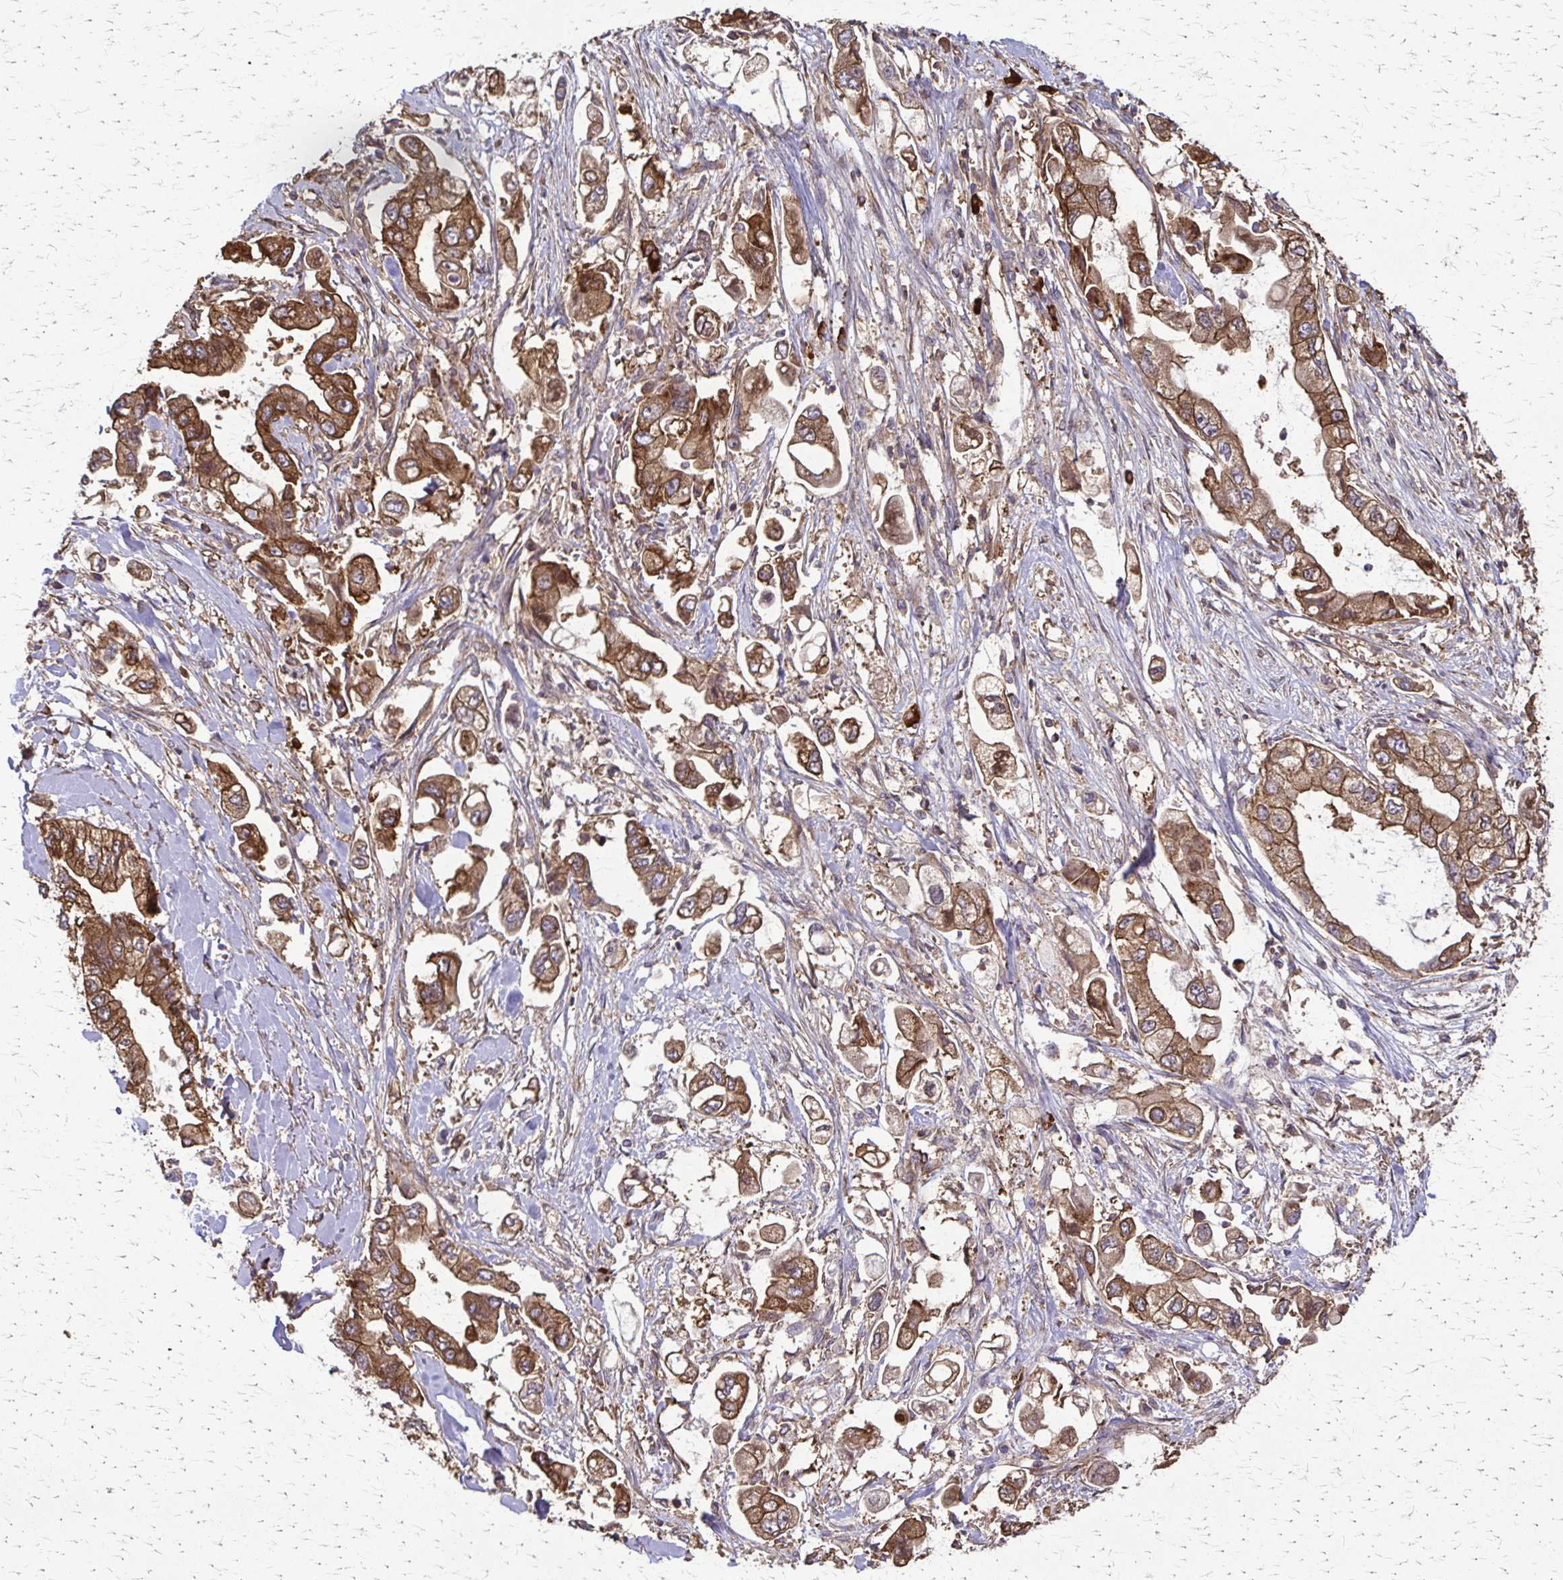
{"staining": {"intensity": "moderate", "quantity": ">75%", "location": "cytoplasmic/membranous"}, "tissue": "stomach cancer", "cell_type": "Tumor cells", "image_type": "cancer", "snomed": [{"axis": "morphology", "description": "Adenocarcinoma, NOS"}, {"axis": "topography", "description": "Stomach"}], "caption": "Stomach cancer (adenocarcinoma) stained for a protein (brown) shows moderate cytoplasmic/membranous positive positivity in approximately >75% of tumor cells.", "gene": "EEF2", "patient": {"sex": "male", "age": 62}}